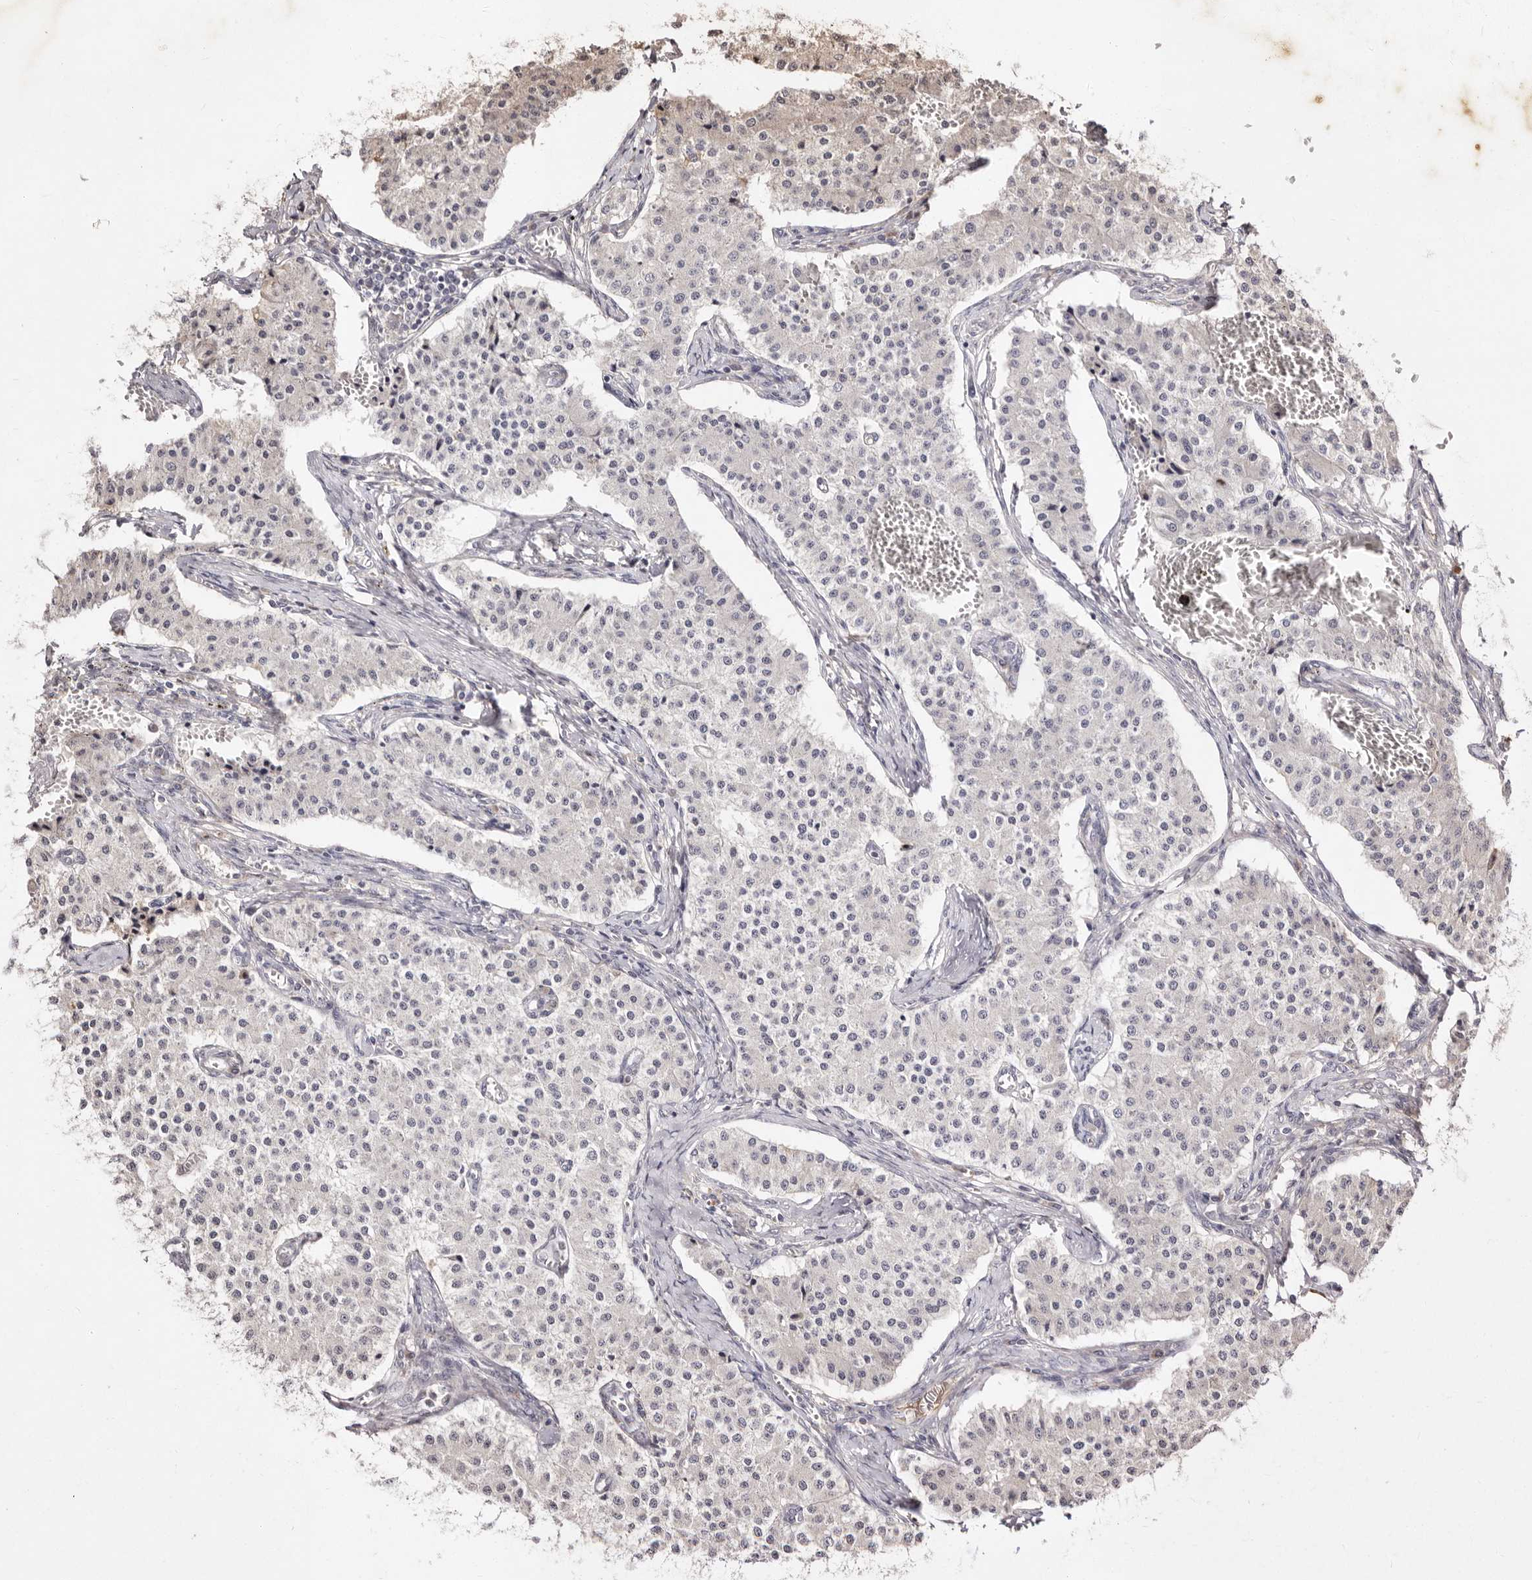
{"staining": {"intensity": "negative", "quantity": "none", "location": "none"}, "tissue": "carcinoid", "cell_type": "Tumor cells", "image_type": "cancer", "snomed": [{"axis": "morphology", "description": "Carcinoid, malignant, NOS"}, {"axis": "topography", "description": "Colon"}], "caption": "Immunohistochemistry of human carcinoid (malignant) reveals no expression in tumor cells. Nuclei are stained in blue.", "gene": "LCORL", "patient": {"sex": "female", "age": 52}}